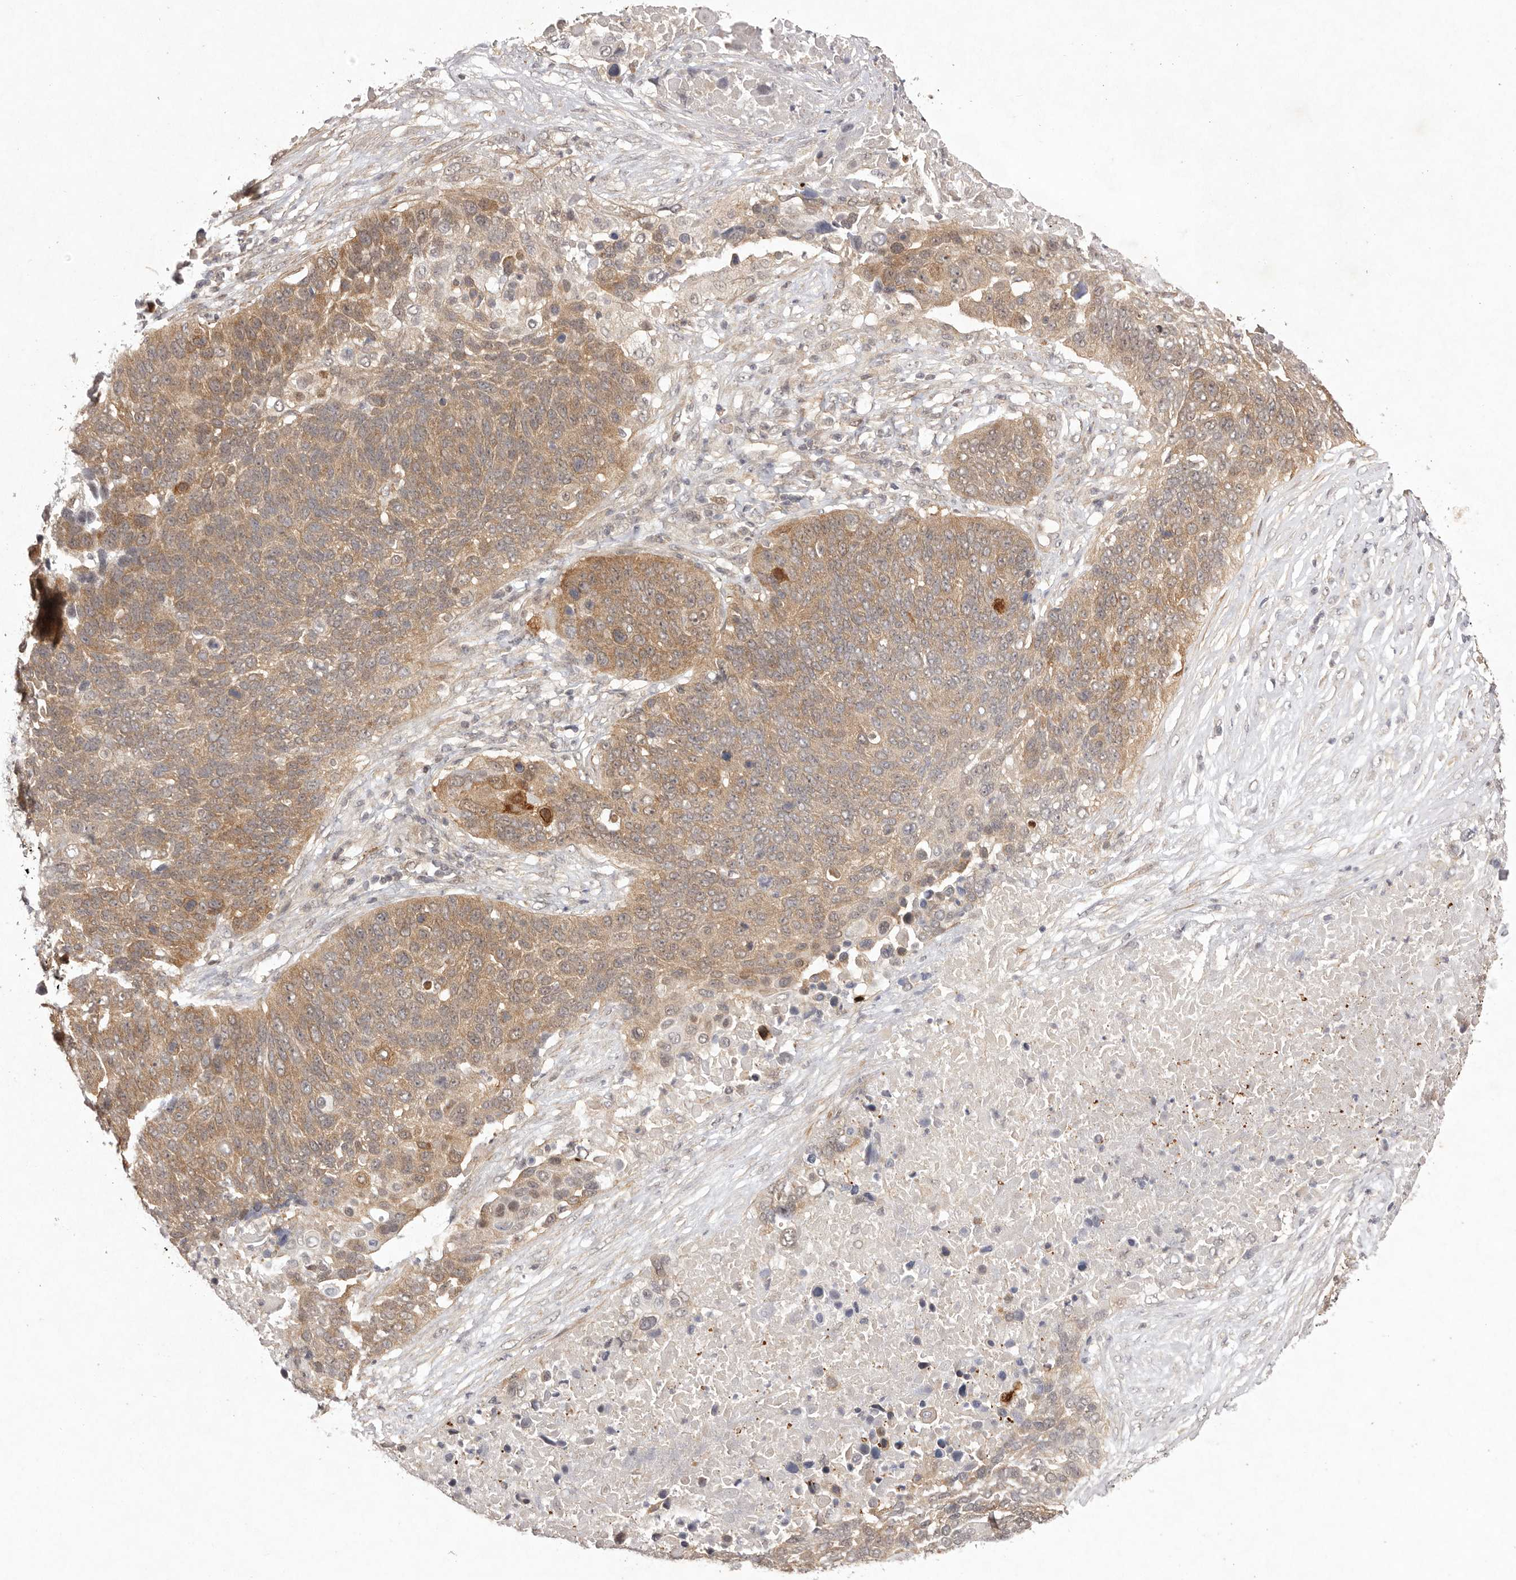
{"staining": {"intensity": "moderate", "quantity": ">75%", "location": "cytoplasmic/membranous"}, "tissue": "lung cancer", "cell_type": "Tumor cells", "image_type": "cancer", "snomed": [{"axis": "morphology", "description": "Squamous cell carcinoma, NOS"}, {"axis": "topography", "description": "Lung"}], "caption": "Tumor cells reveal medium levels of moderate cytoplasmic/membranous expression in about >75% of cells in lung cancer. The protein of interest is shown in brown color, while the nuclei are stained blue.", "gene": "BUD31", "patient": {"sex": "male", "age": 66}}